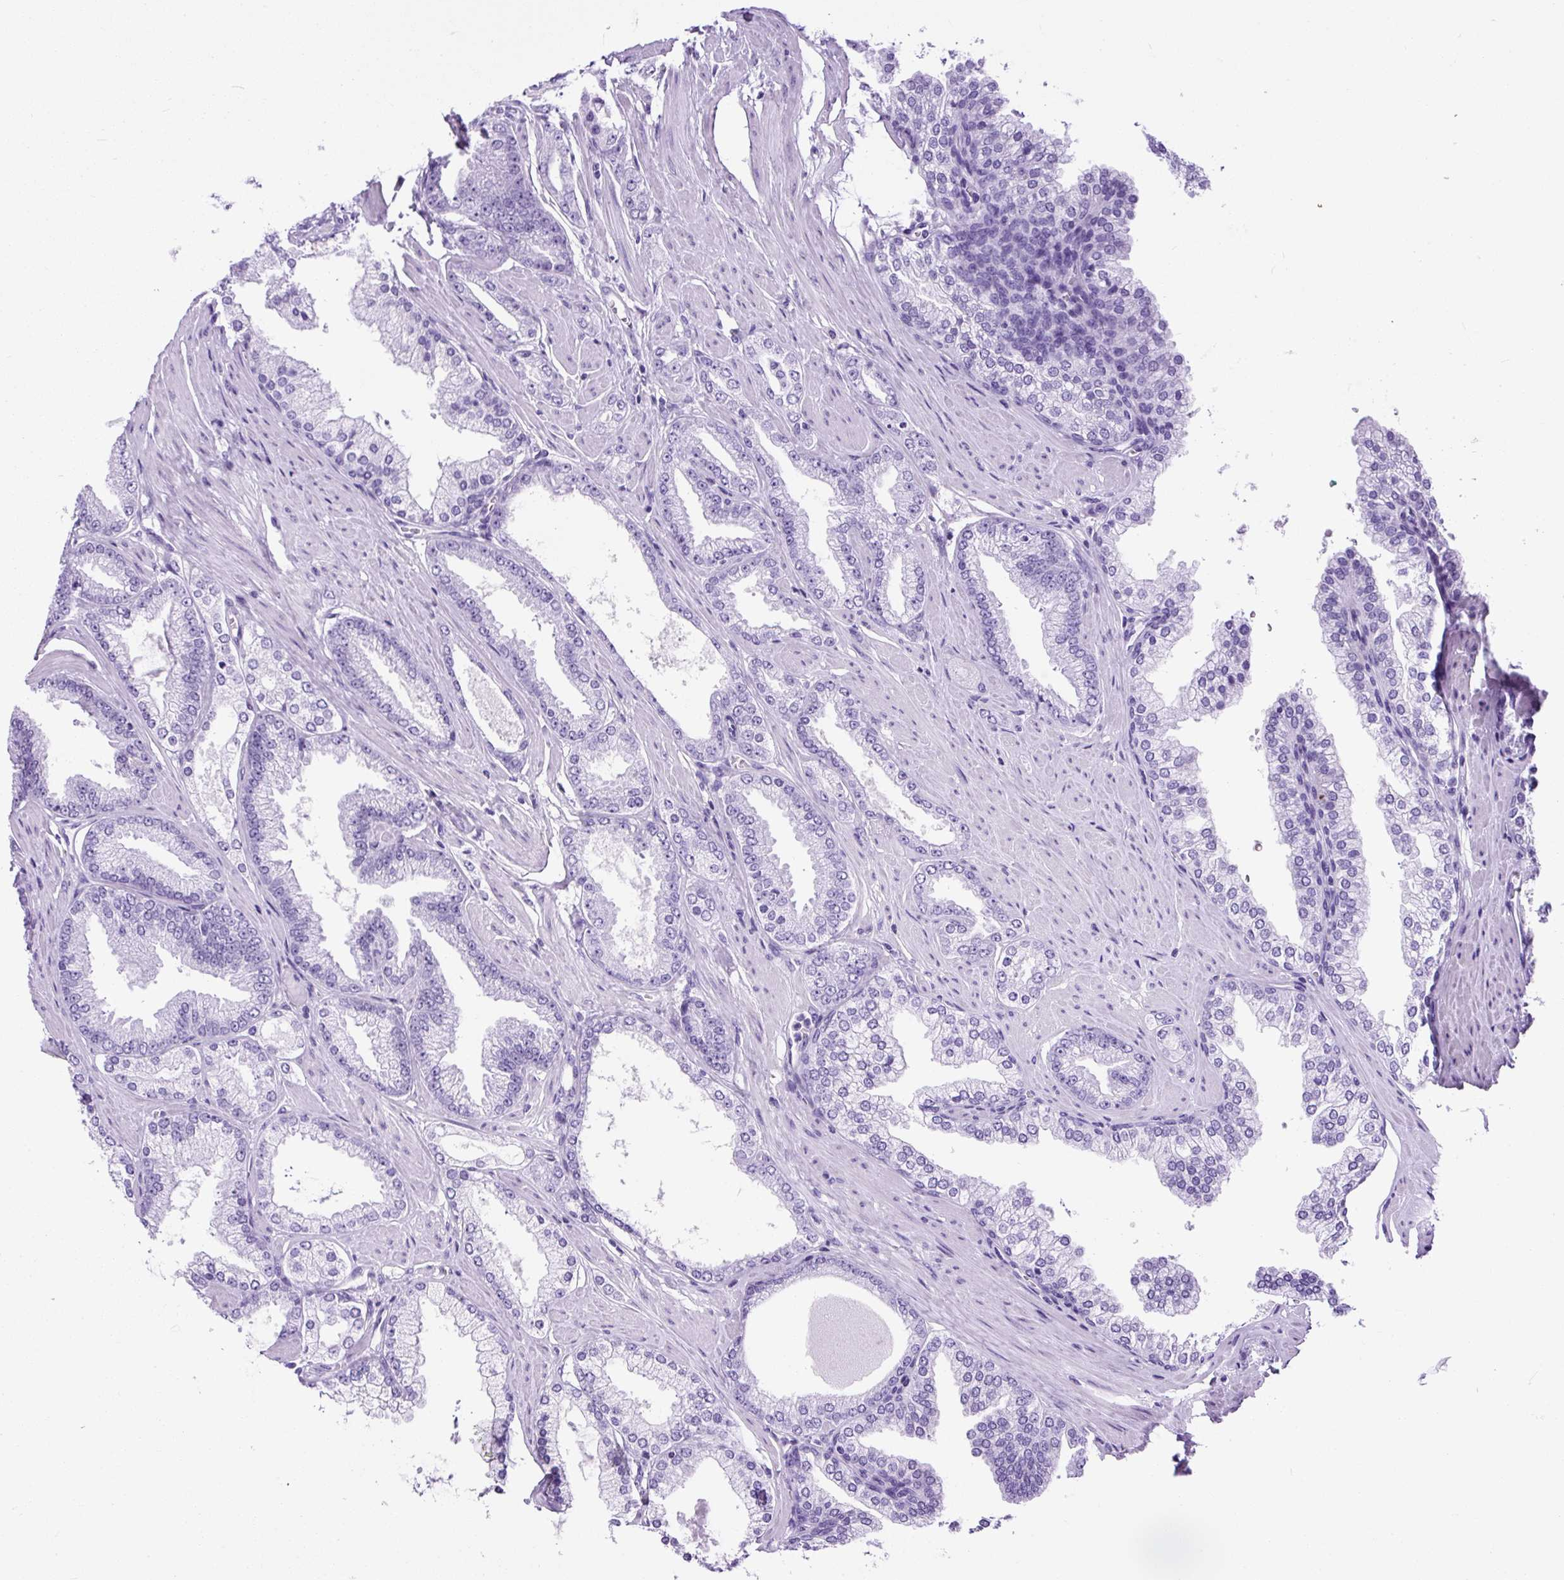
{"staining": {"intensity": "negative", "quantity": "none", "location": "none"}, "tissue": "prostate cancer", "cell_type": "Tumor cells", "image_type": "cancer", "snomed": [{"axis": "morphology", "description": "Adenocarcinoma, Low grade"}, {"axis": "topography", "description": "Prostate"}], "caption": "Immunohistochemistry (IHC) micrograph of neoplastic tissue: human prostate cancer (low-grade adenocarcinoma) stained with DAB shows no significant protein expression in tumor cells. (DAB immunohistochemistry (IHC) visualized using brightfield microscopy, high magnification).", "gene": "CEL", "patient": {"sex": "male", "age": 42}}